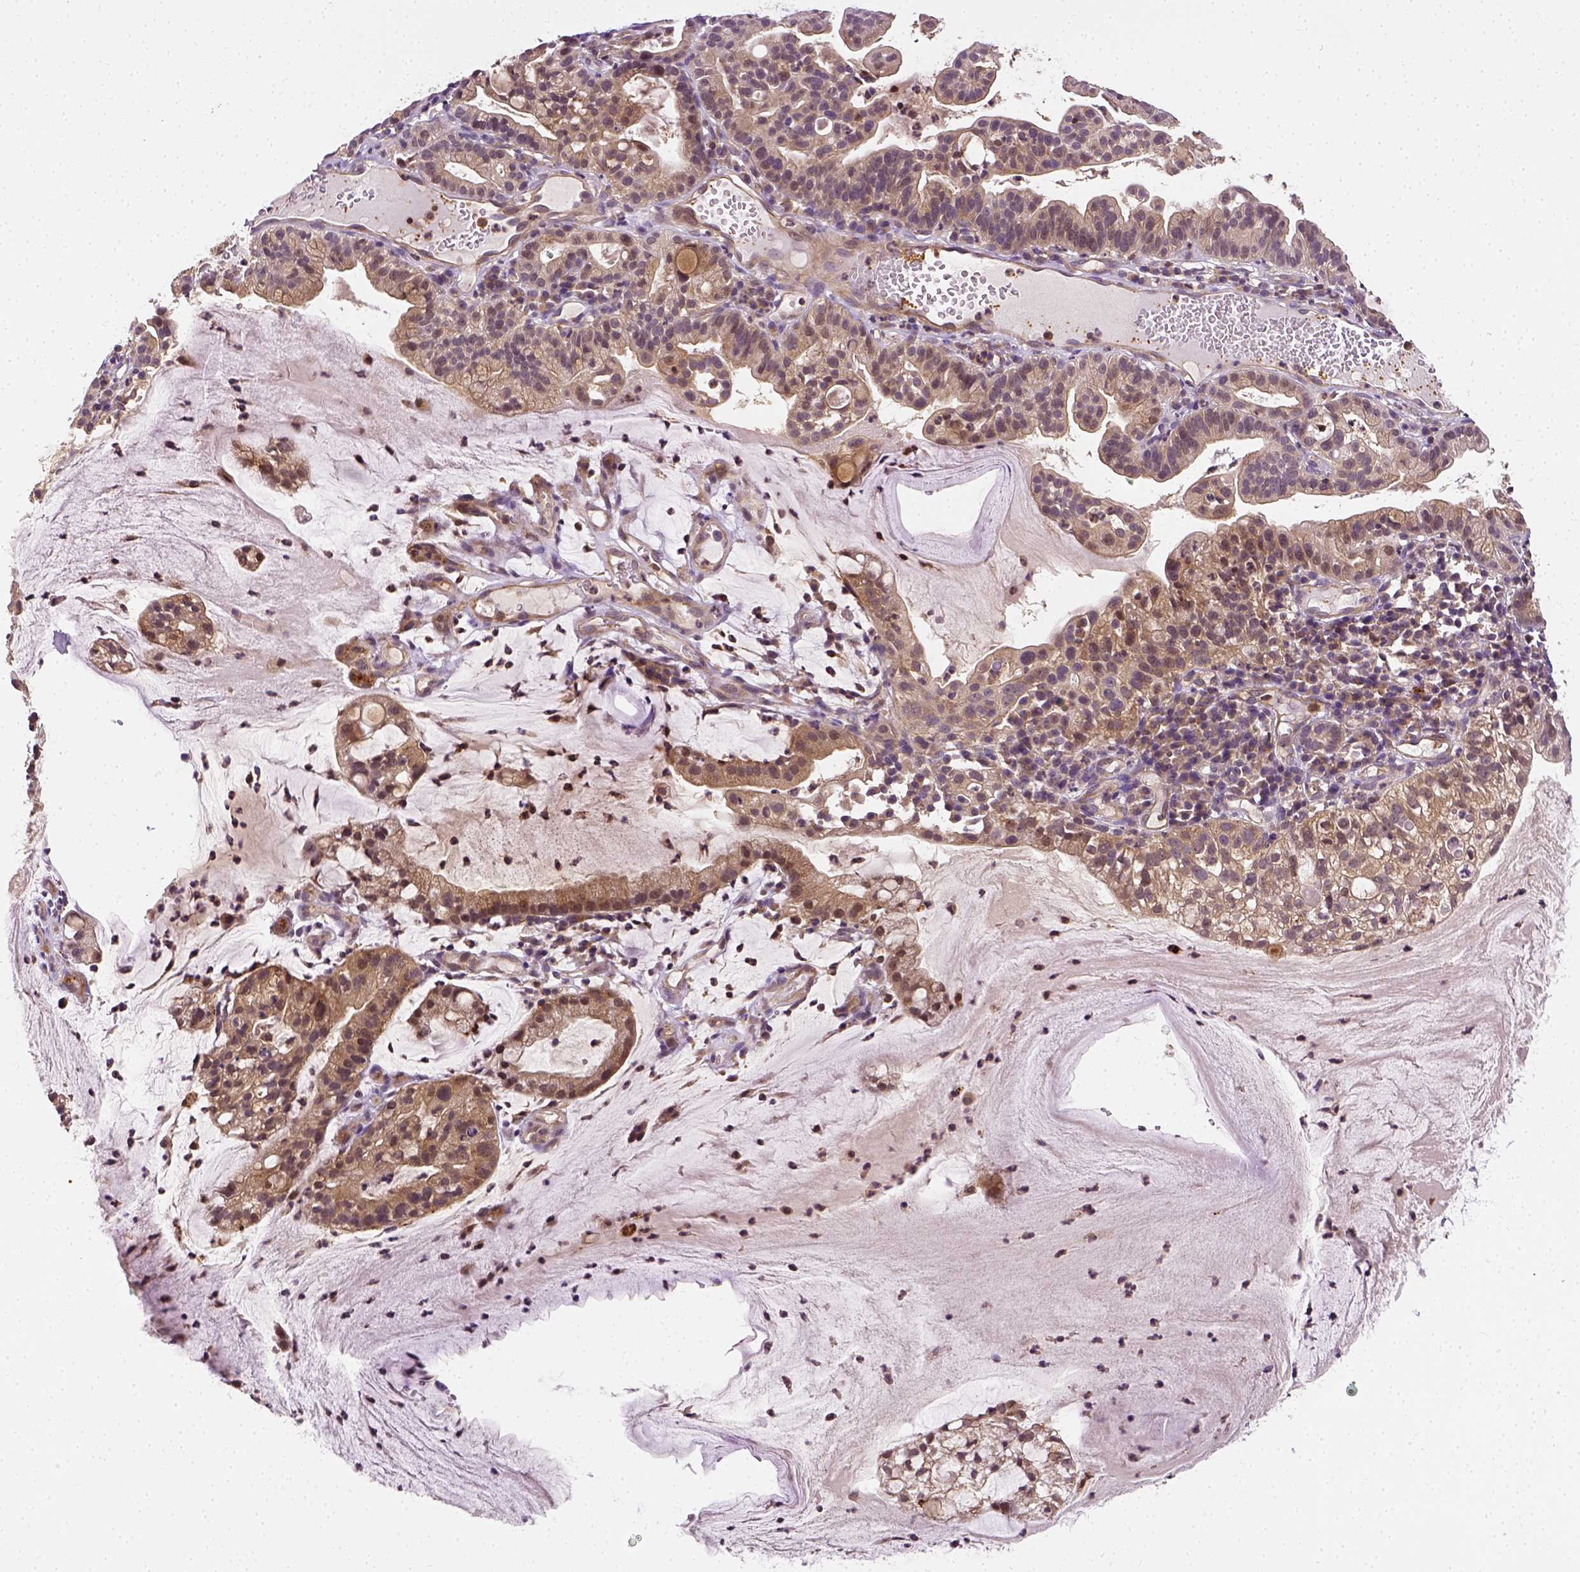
{"staining": {"intensity": "moderate", "quantity": ">75%", "location": "cytoplasmic/membranous"}, "tissue": "cervical cancer", "cell_type": "Tumor cells", "image_type": "cancer", "snomed": [{"axis": "morphology", "description": "Adenocarcinoma, NOS"}, {"axis": "topography", "description": "Cervix"}], "caption": "Cervical cancer tissue reveals moderate cytoplasmic/membranous positivity in about >75% of tumor cells, visualized by immunohistochemistry.", "gene": "MATK", "patient": {"sex": "female", "age": 41}}